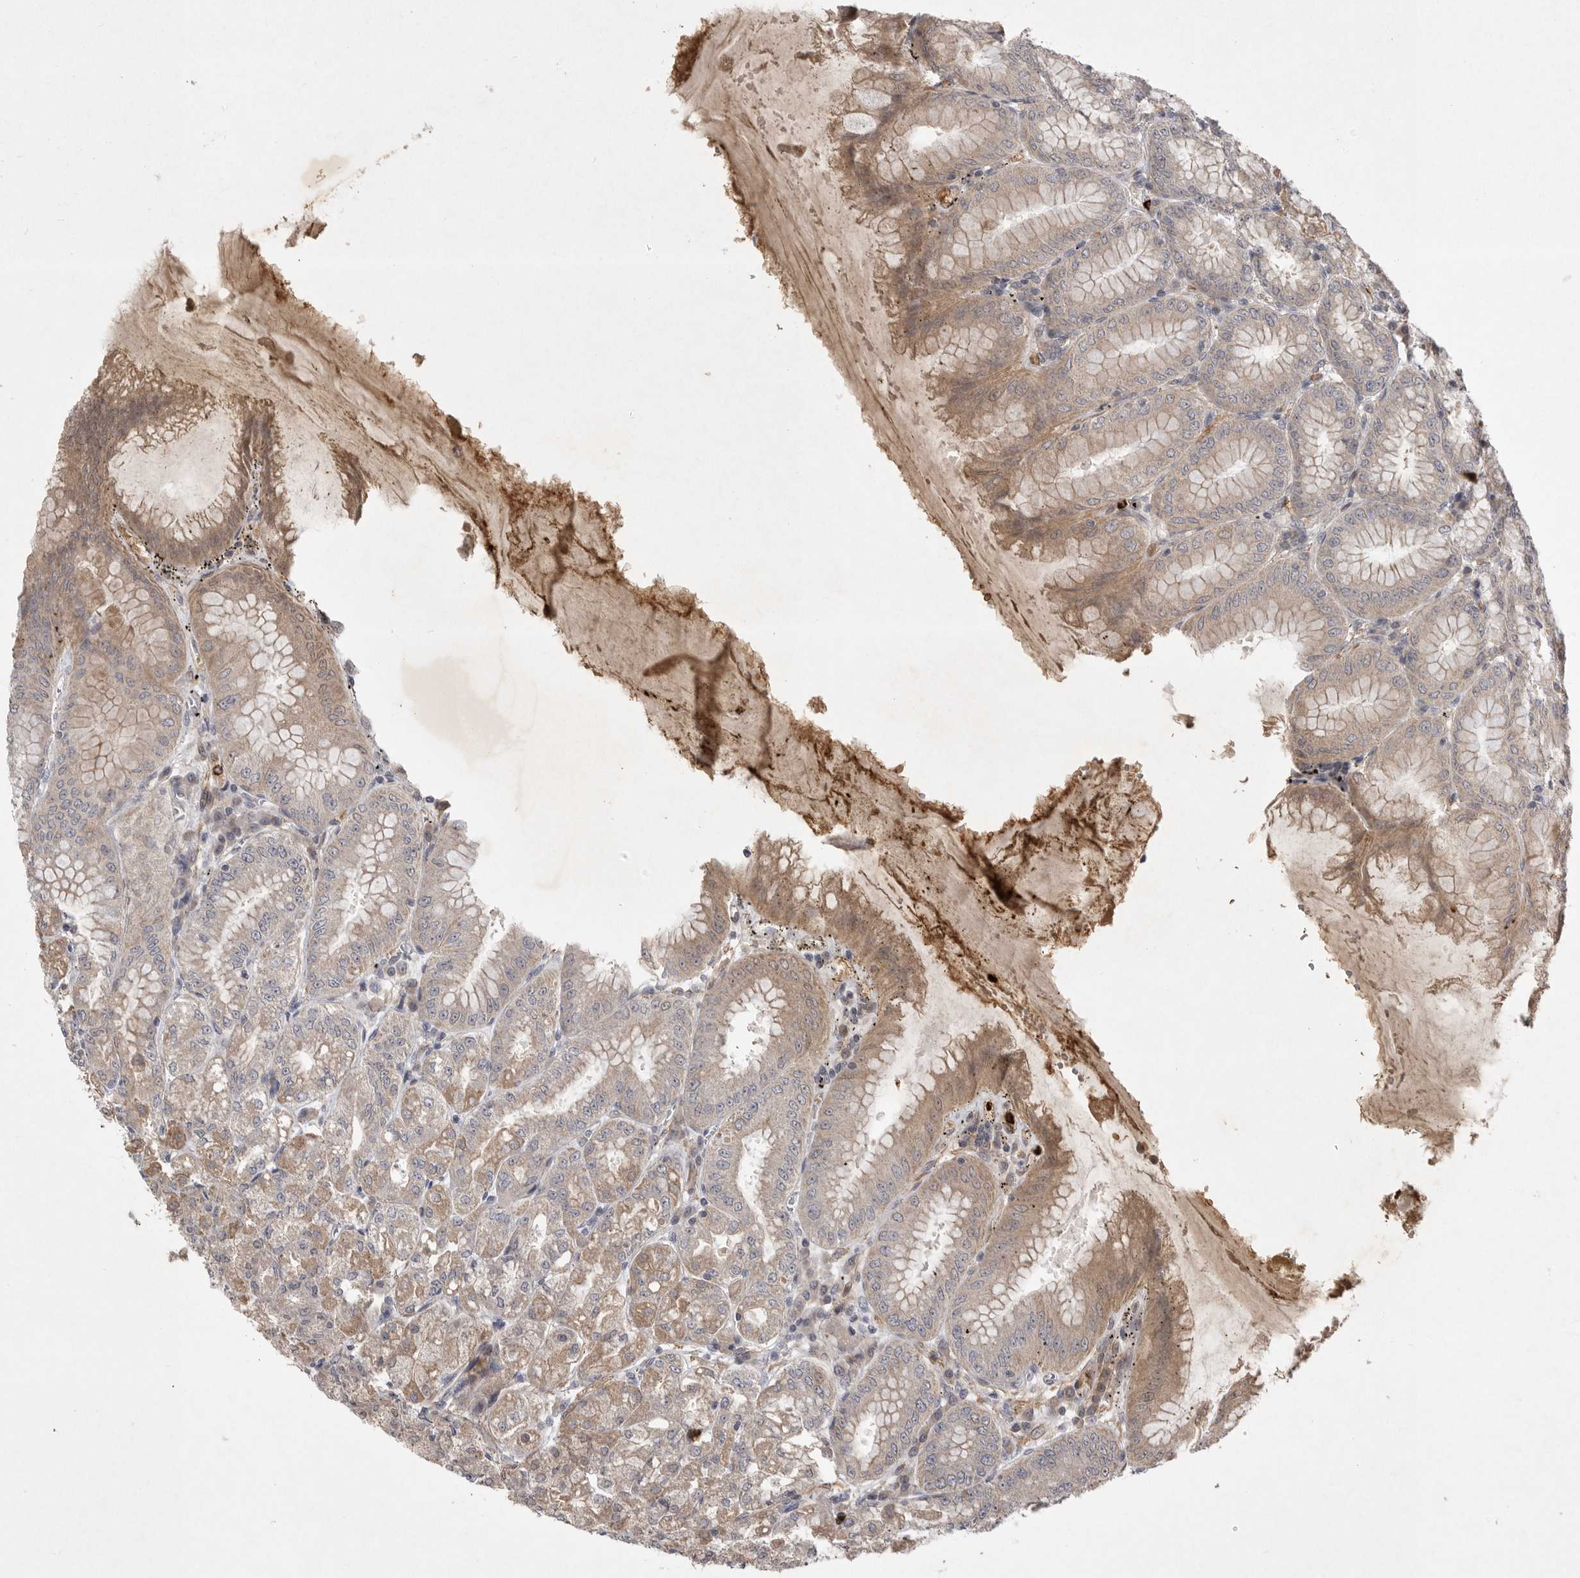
{"staining": {"intensity": "weak", "quantity": ">75%", "location": "cytoplasmic/membranous"}, "tissue": "stomach", "cell_type": "Glandular cells", "image_type": "normal", "snomed": [{"axis": "morphology", "description": "Normal tissue, NOS"}, {"axis": "topography", "description": "Stomach, lower"}], "caption": "Human stomach stained for a protein (brown) shows weak cytoplasmic/membranous positive staining in approximately >75% of glandular cells.", "gene": "UBE3D", "patient": {"sex": "male", "age": 71}}